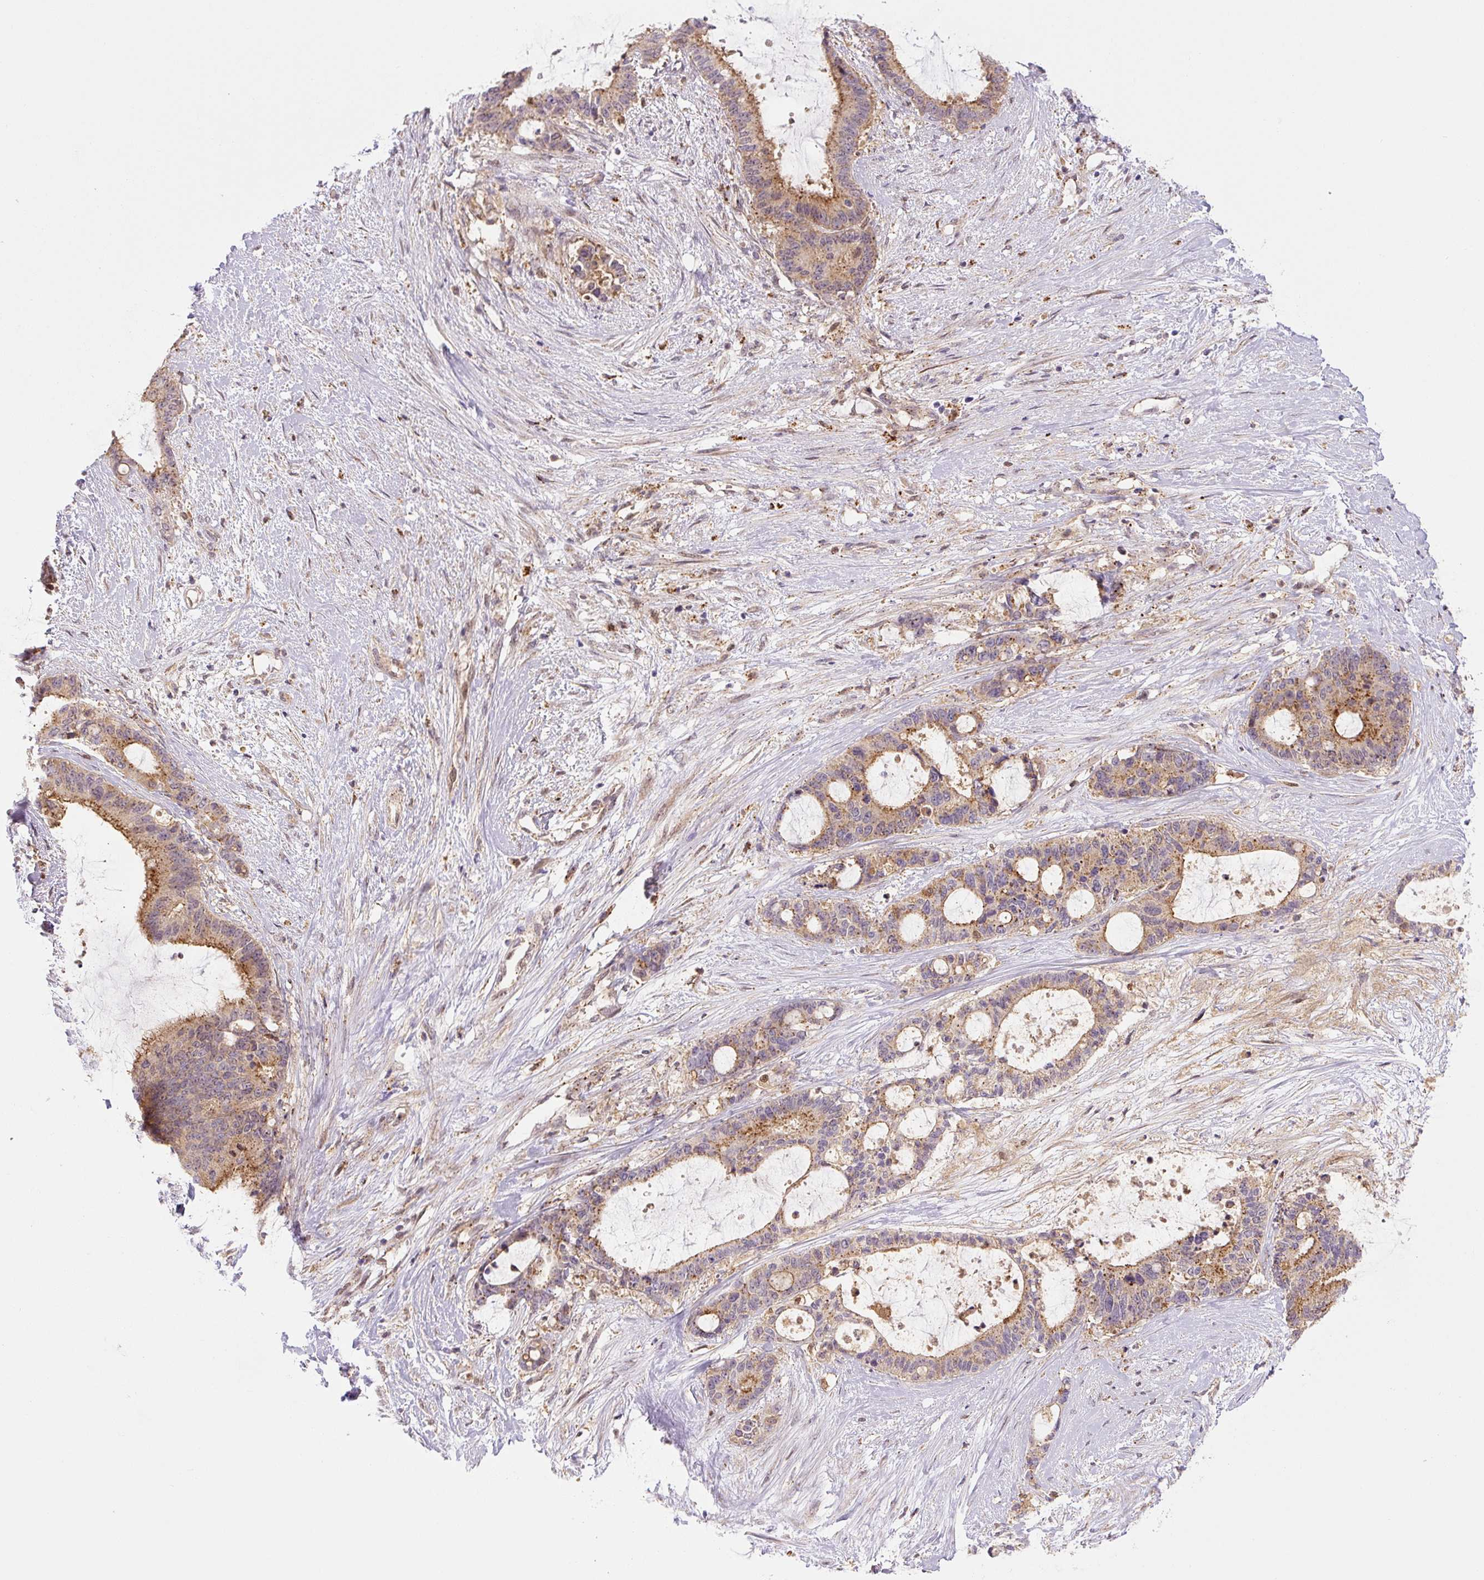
{"staining": {"intensity": "moderate", "quantity": "25%-75%", "location": "cytoplasmic/membranous"}, "tissue": "liver cancer", "cell_type": "Tumor cells", "image_type": "cancer", "snomed": [{"axis": "morphology", "description": "Normal tissue, NOS"}, {"axis": "morphology", "description": "Cholangiocarcinoma"}, {"axis": "topography", "description": "Liver"}, {"axis": "topography", "description": "Peripheral nerve tissue"}], "caption": "DAB immunohistochemical staining of liver cholangiocarcinoma displays moderate cytoplasmic/membranous protein staining in about 25%-75% of tumor cells.", "gene": "ZSWIM7", "patient": {"sex": "female", "age": 73}}